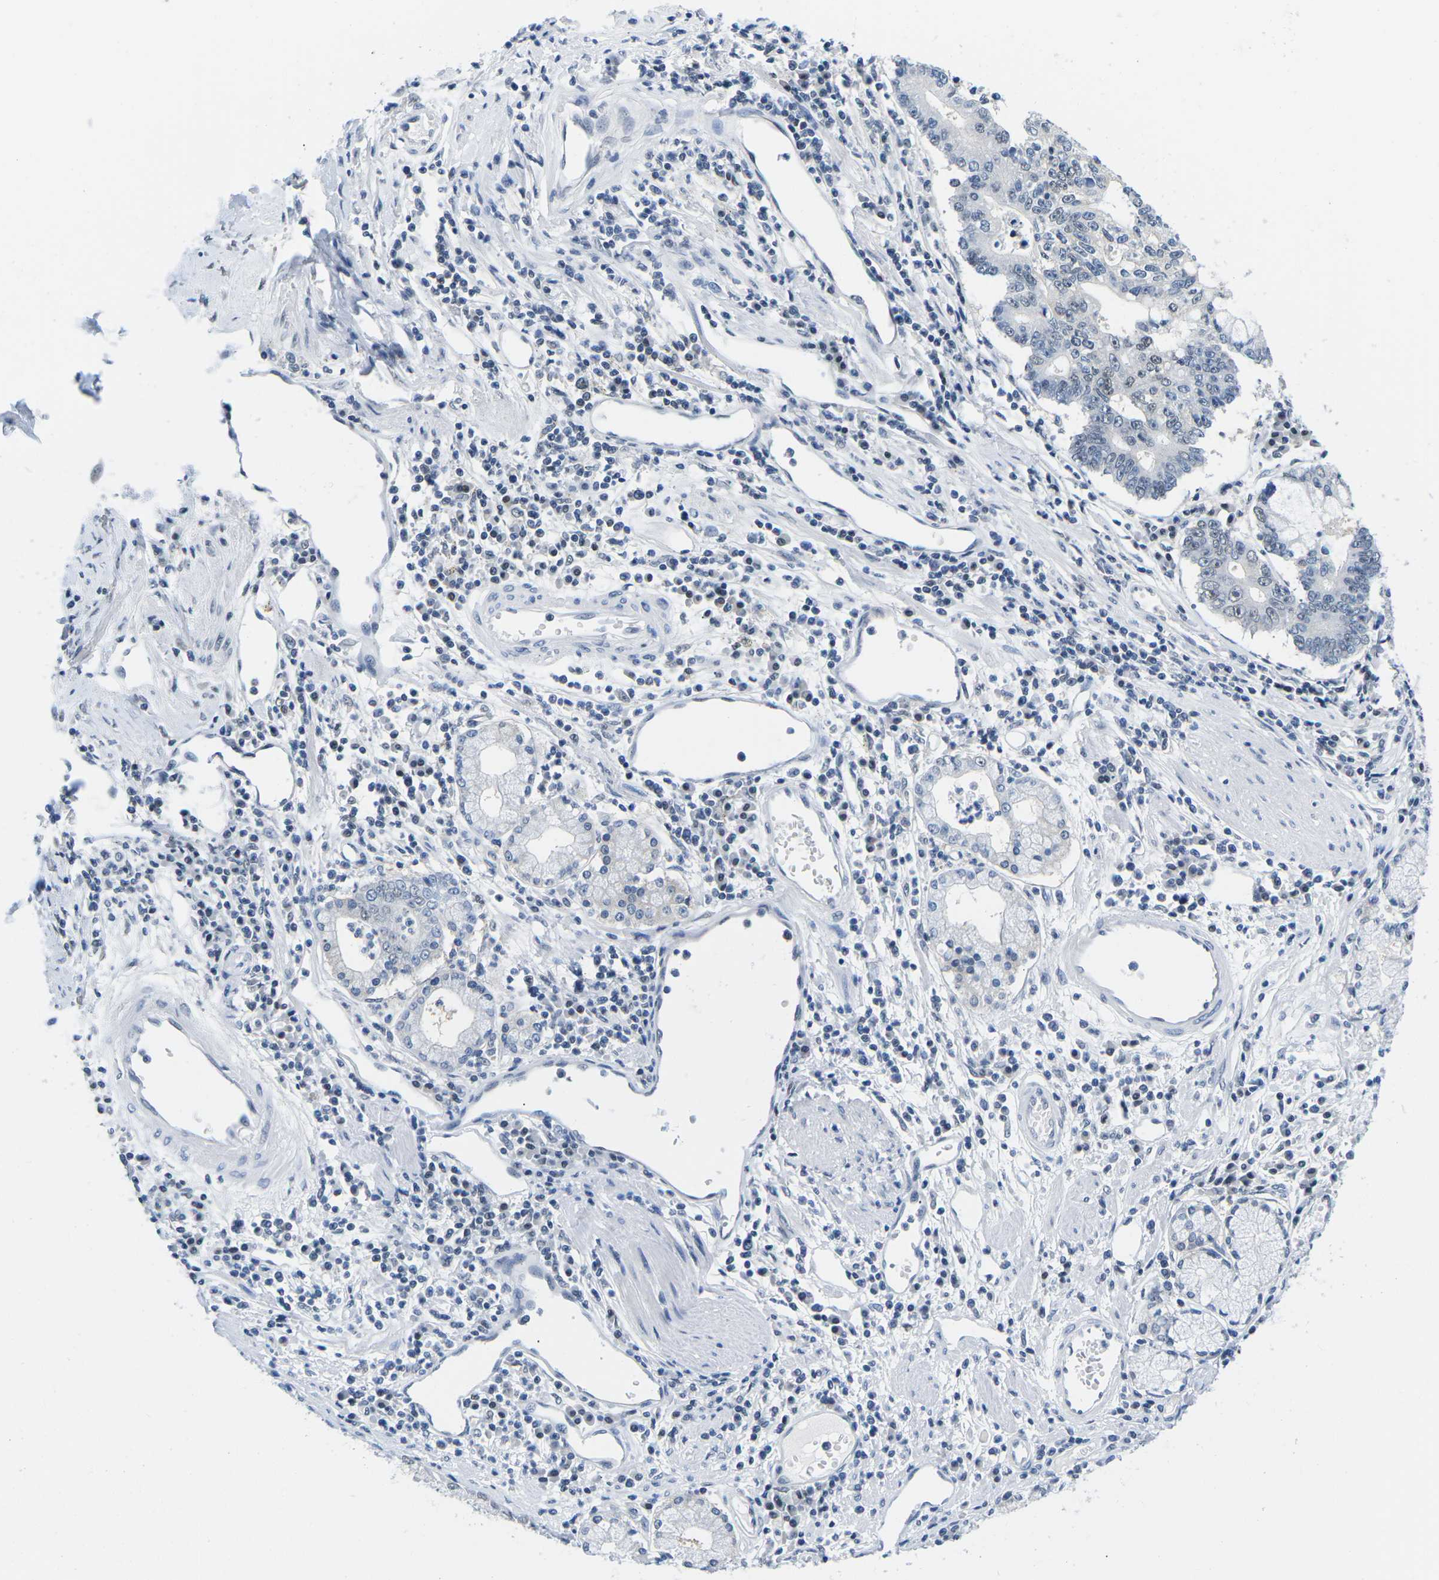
{"staining": {"intensity": "weak", "quantity": "<25%", "location": "nuclear"}, "tissue": "stomach cancer", "cell_type": "Tumor cells", "image_type": "cancer", "snomed": [{"axis": "morphology", "description": "Adenocarcinoma, NOS"}, {"axis": "topography", "description": "Stomach"}], "caption": "Human stomach adenocarcinoma stained for a protein using IHC reveals no staining in tumor cells.", "gene": "UBA7", "patient": {"sex": "male", "age": 59}}